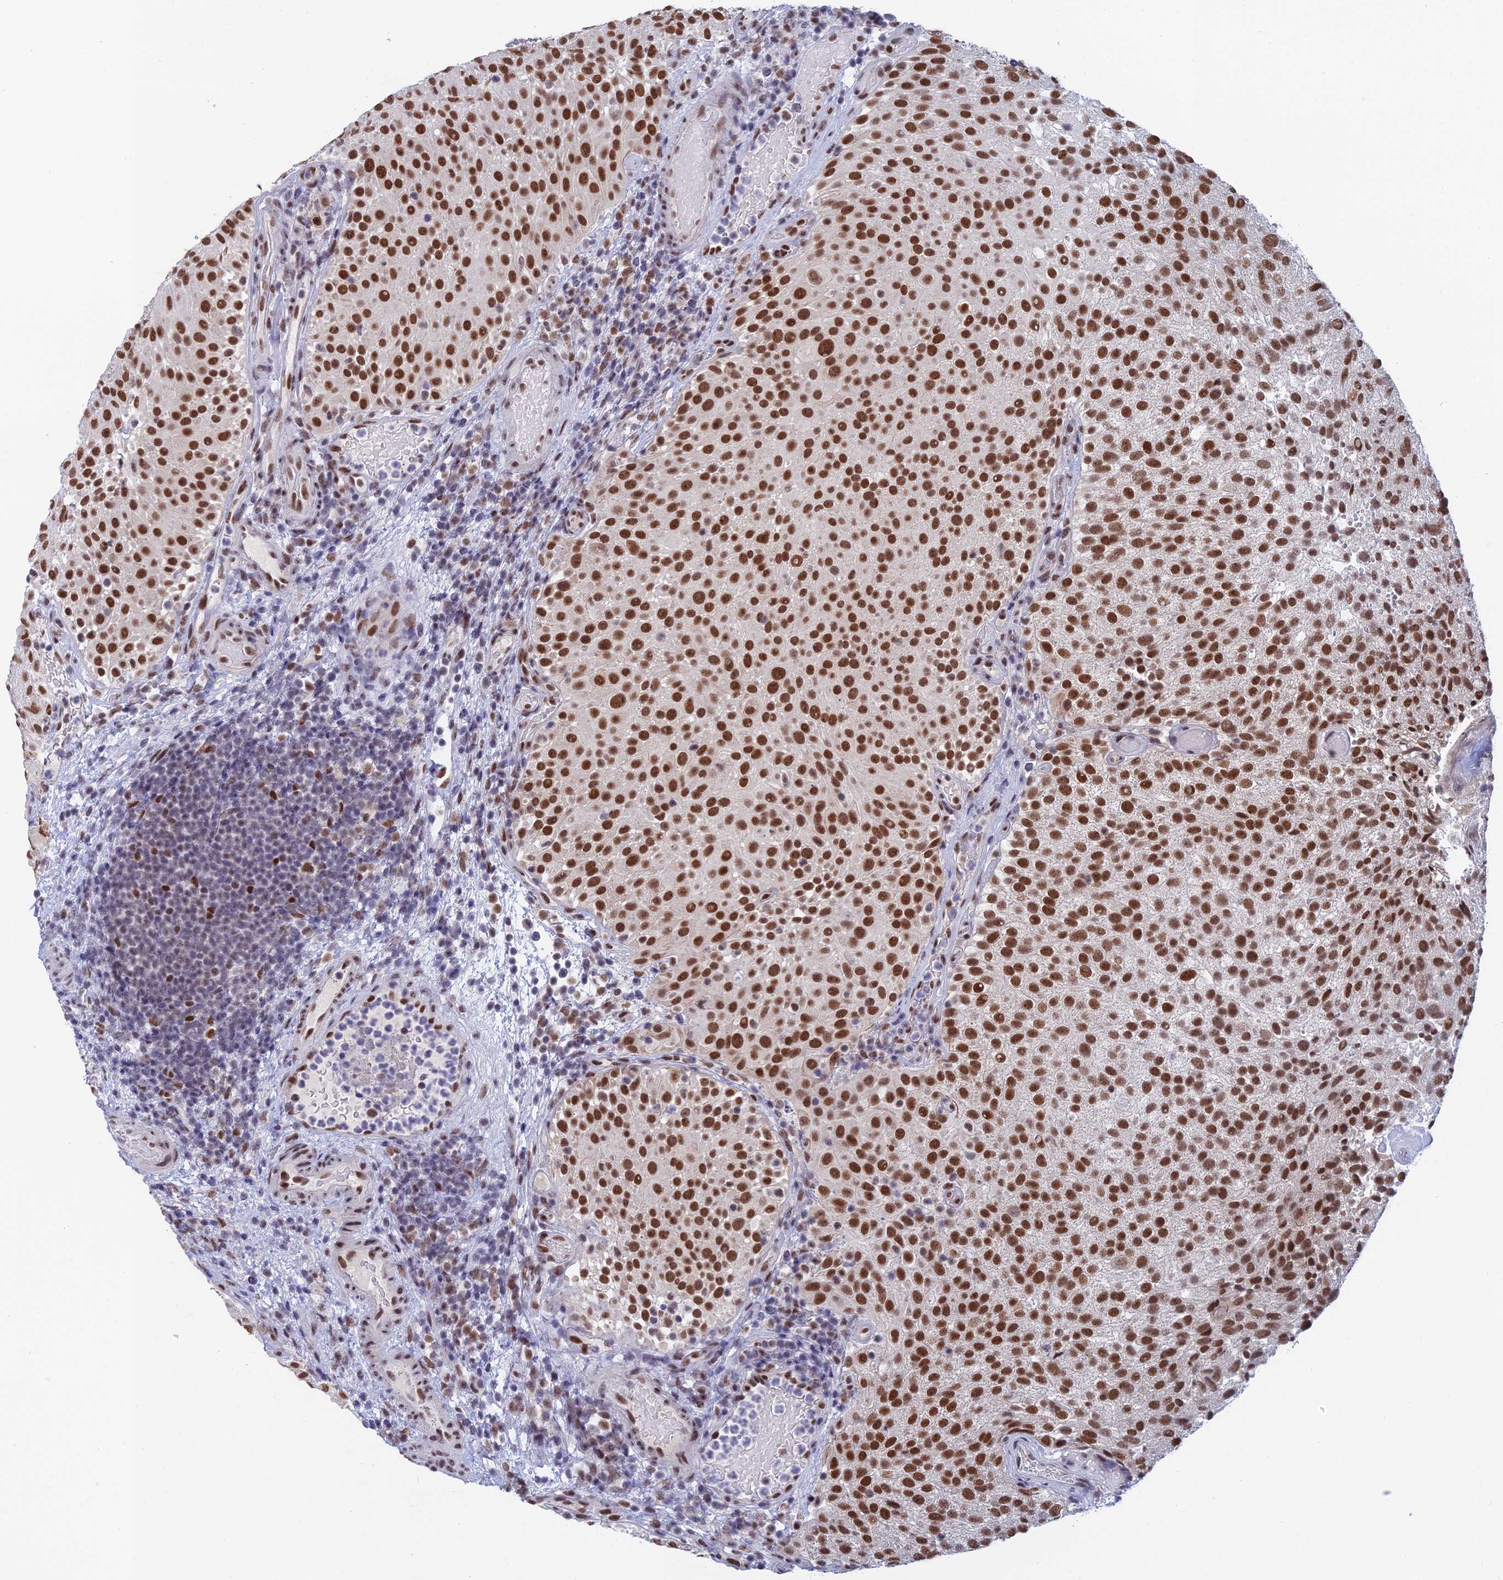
{"staining": {"intensity": "strong", "quantity": ">75%", "location": "nuclear"}, "tissue": "urothelial cancer", "cell_type": "Tumor cells", "image_type": "cancer", "snomed": [{"axis": "morphology", "description": "Urothelial carcinoma, Low grade"}, {"axis": "topography", "description": "Urinary bladder"}], "caption": "Immunohistochemistry of low-grade urothelial carcinoma reveals high levels of strong nuclear staining in about >75% of tumor cells.", "gene": "NABP2", "patient": {"sex": "male", "age": 78}}